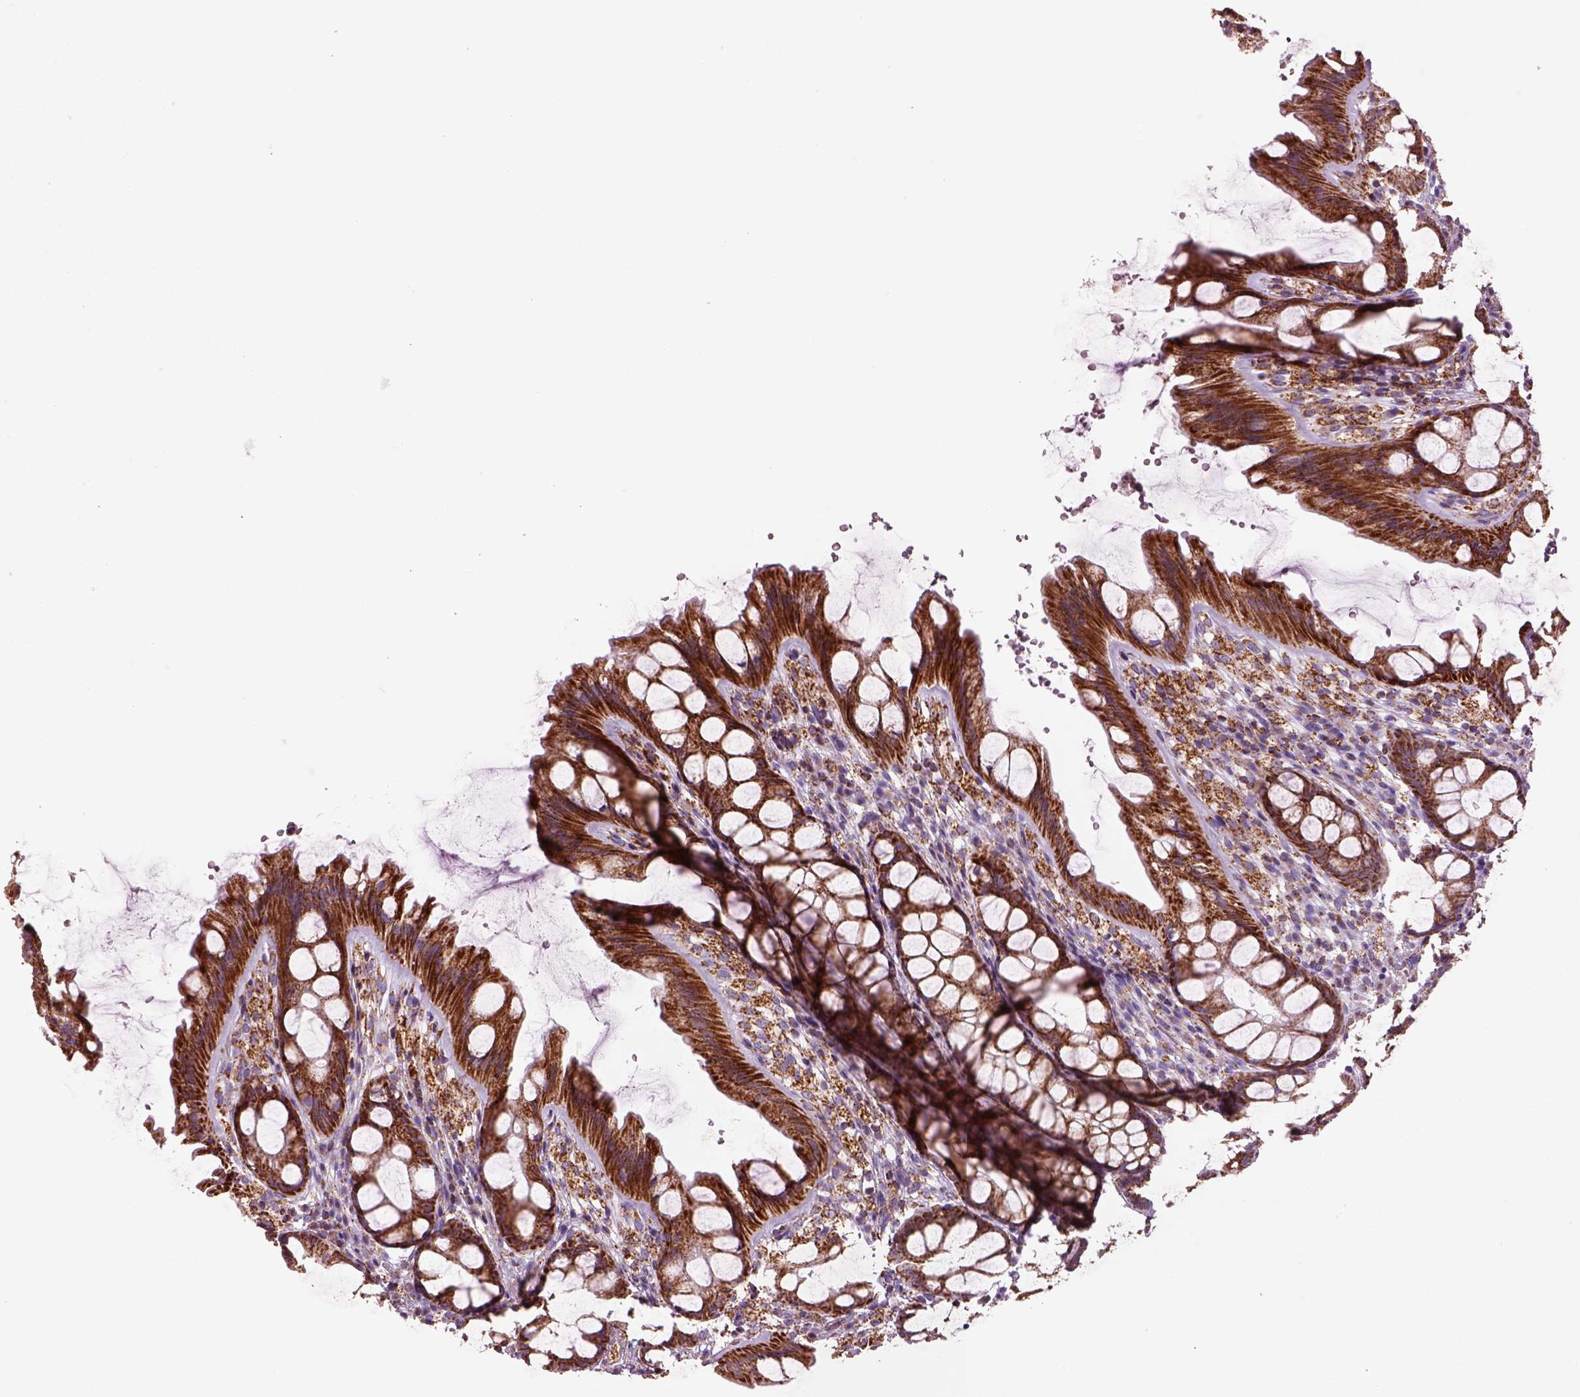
{"staining": {"intensity": "weak", "quantity": ">75%", "location": "cytoplasmic/membranous"}, "tissue": "colon", "cell_type": "Endothelial cells", "image_type": "normal", "snomed": [{"axis": "morphology", "description": "Normal tissue, NOS"}, {"axis": "topography", "description": "Colon"}], "caption": "High-magnification brightfield microscopy of normal colon stained with DAB (3,3'-diaminobenzidine) (brown) and counterstained with hematoxylin (blue). endothelial cells exhibit weak cytoplasmic/membranous positivity is appreciated in about>75% of cells. (IHC, brightfield microscopy, high magnification).", "gene": "SLC25A24", "patient": {"sex": "male", "age": 47}}